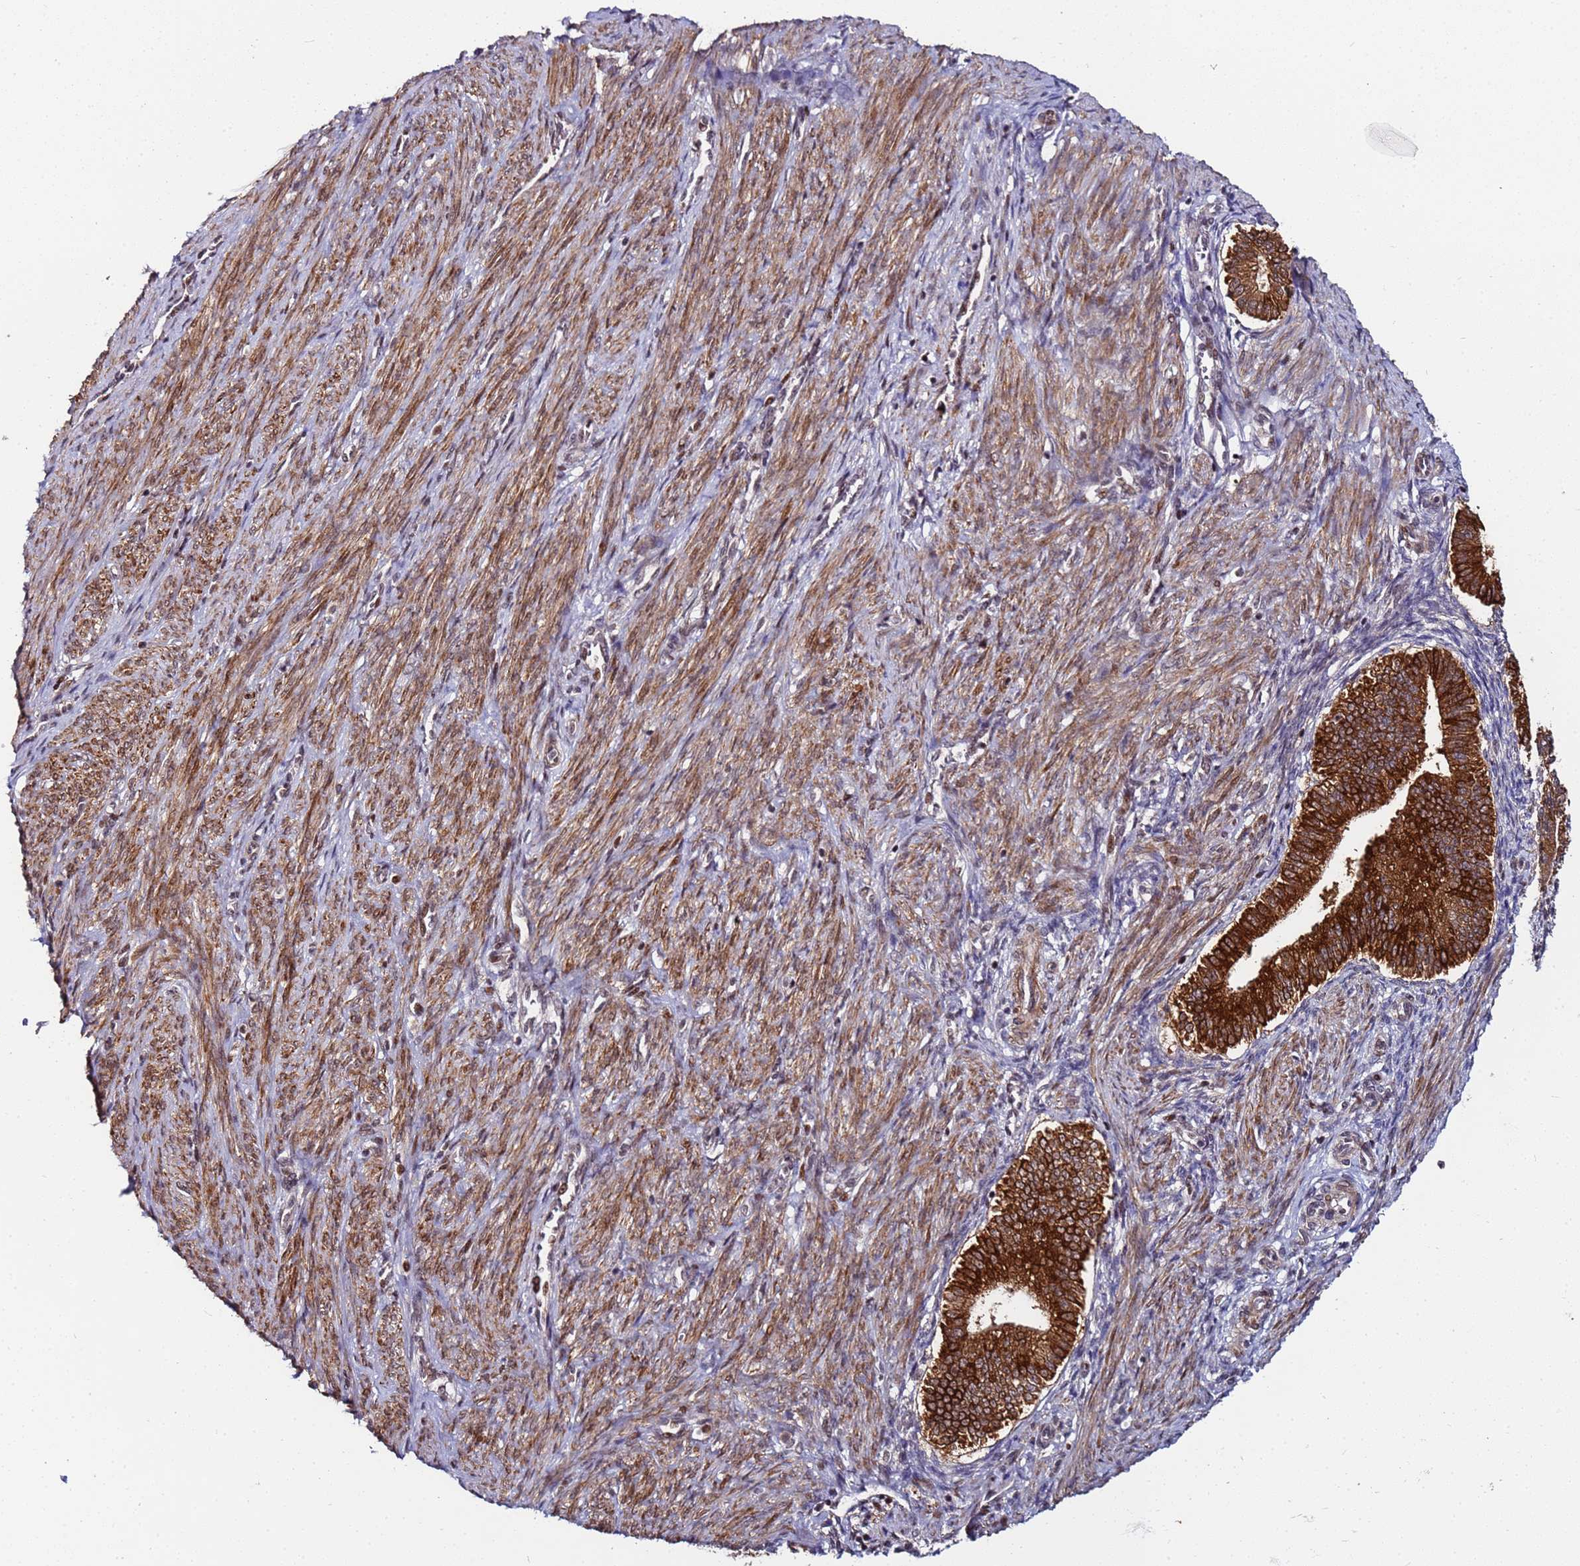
{"staining": {"intensity": "negative", "quantity": "none", "location": "none"}, "tissue": "endometrium", "cell_type": "Cells in endometrial stroma", "image_type": "normal", "snomed": [{"axis": "morphology", "description": "Normal tissue, NOS"}, {"axis": "topography", "description": "Endometrium"}], "caption": "The micrograph displays no staining of cells in endometrial stroma in benign endometrium. Brightfield microscopy of IHC stained with DAB (brown) and hematoxylin (blue), captured at high magnification.", "gene": "PPM1H", "patient": {"sex": "female", "age": 25}}